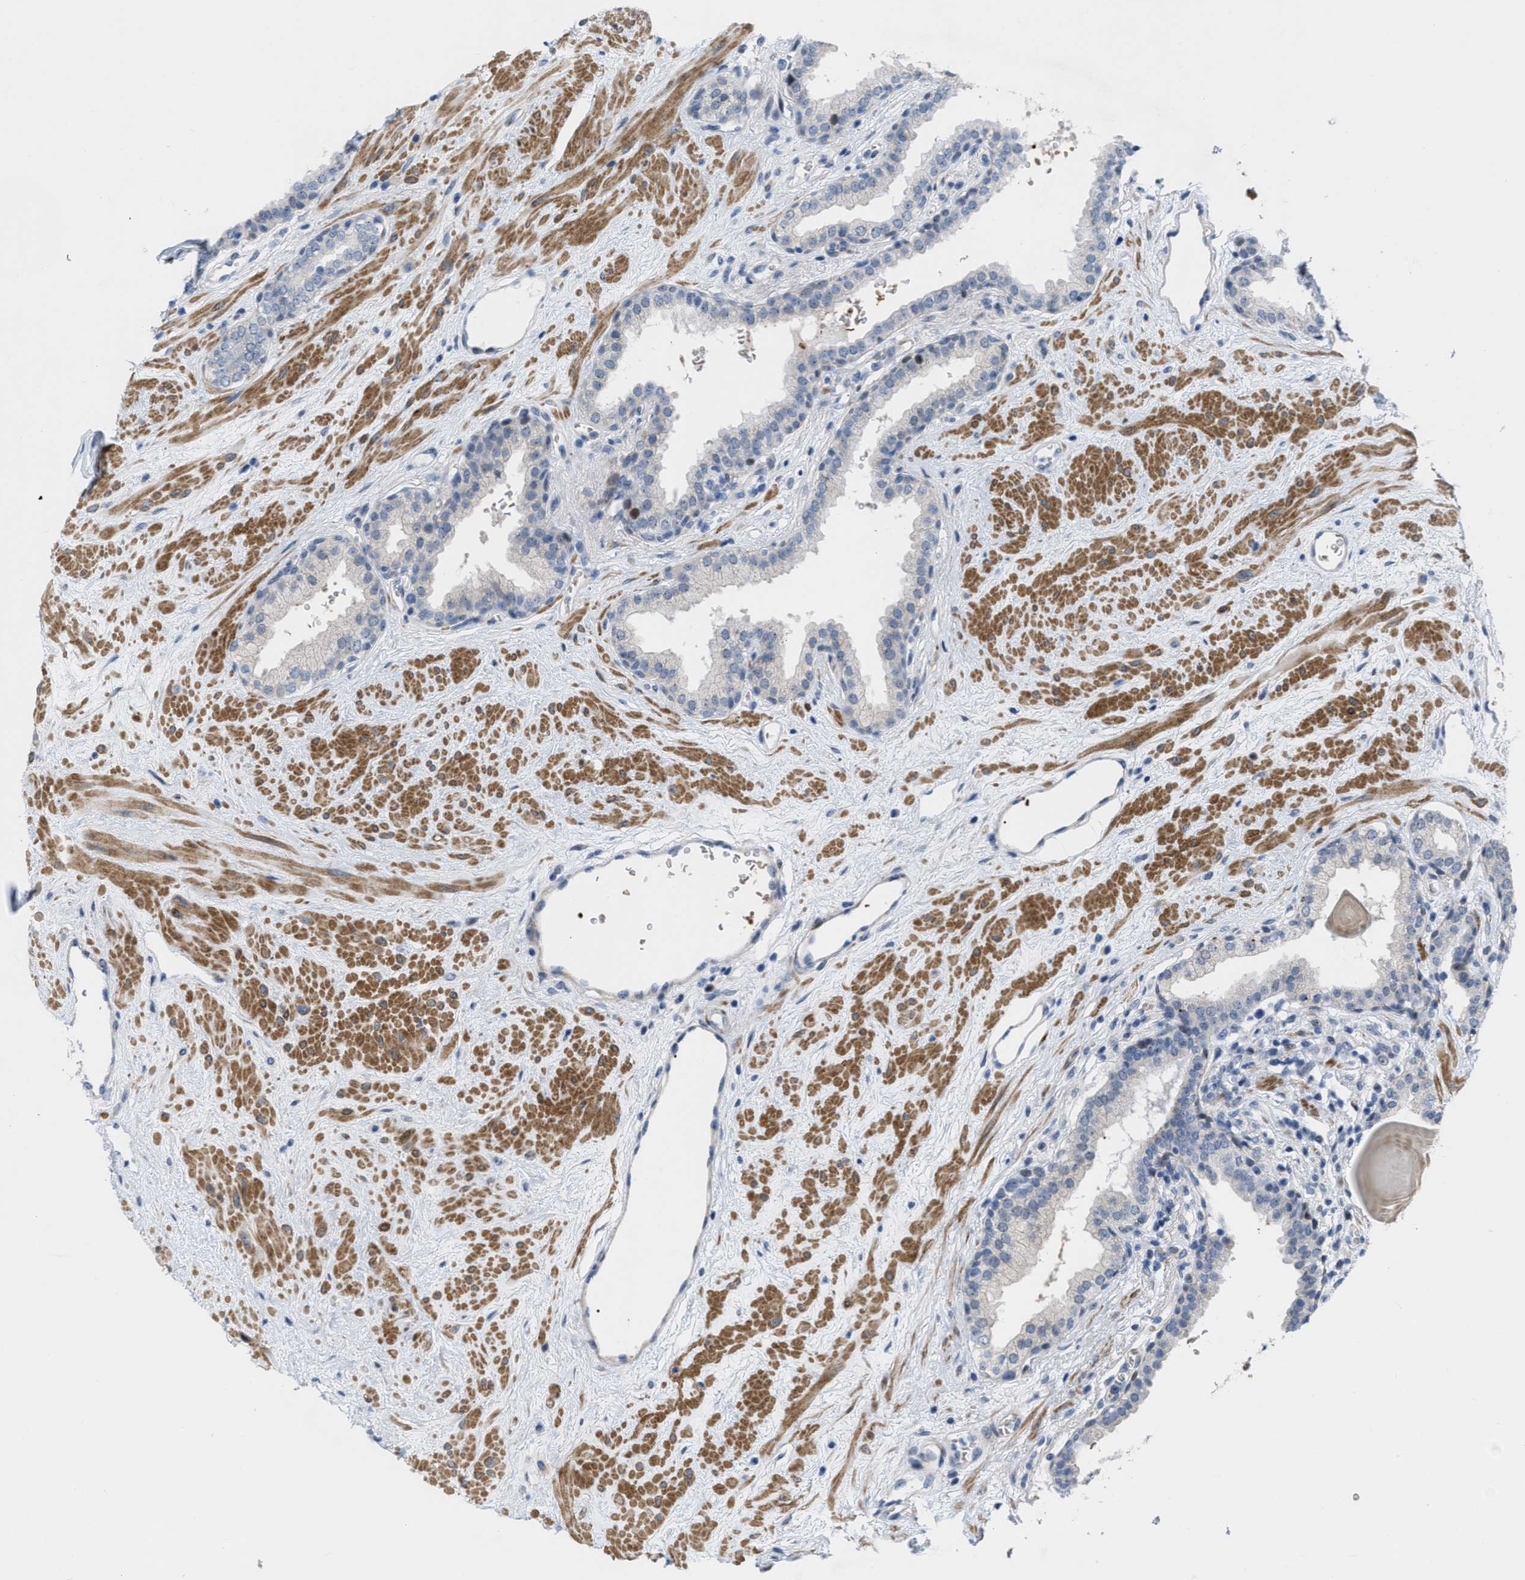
{"staining": {"intensity": "moderate", "quantity": "<25%", "location": "cytoplasmic/membranous"}, "tissue": "prostate", "cell_type": "Glandular cells", "image_type": "normal", "snomed": [{"axis": "morphology", "description": "Normal tissue, NOS"}, {"axis": "topography", "description": "Prostate"}], "caption": "This image displays unremarkable prostate stained with immunohistochemistry (IHC) to label a protein in brown. The cytoplasmic/membranous of glandular cells show moderate positivity for the protein. Nuclei are counter-stained blue.", "gene": "POLR1F", "patient": {"sex": "male", "age": 51}}